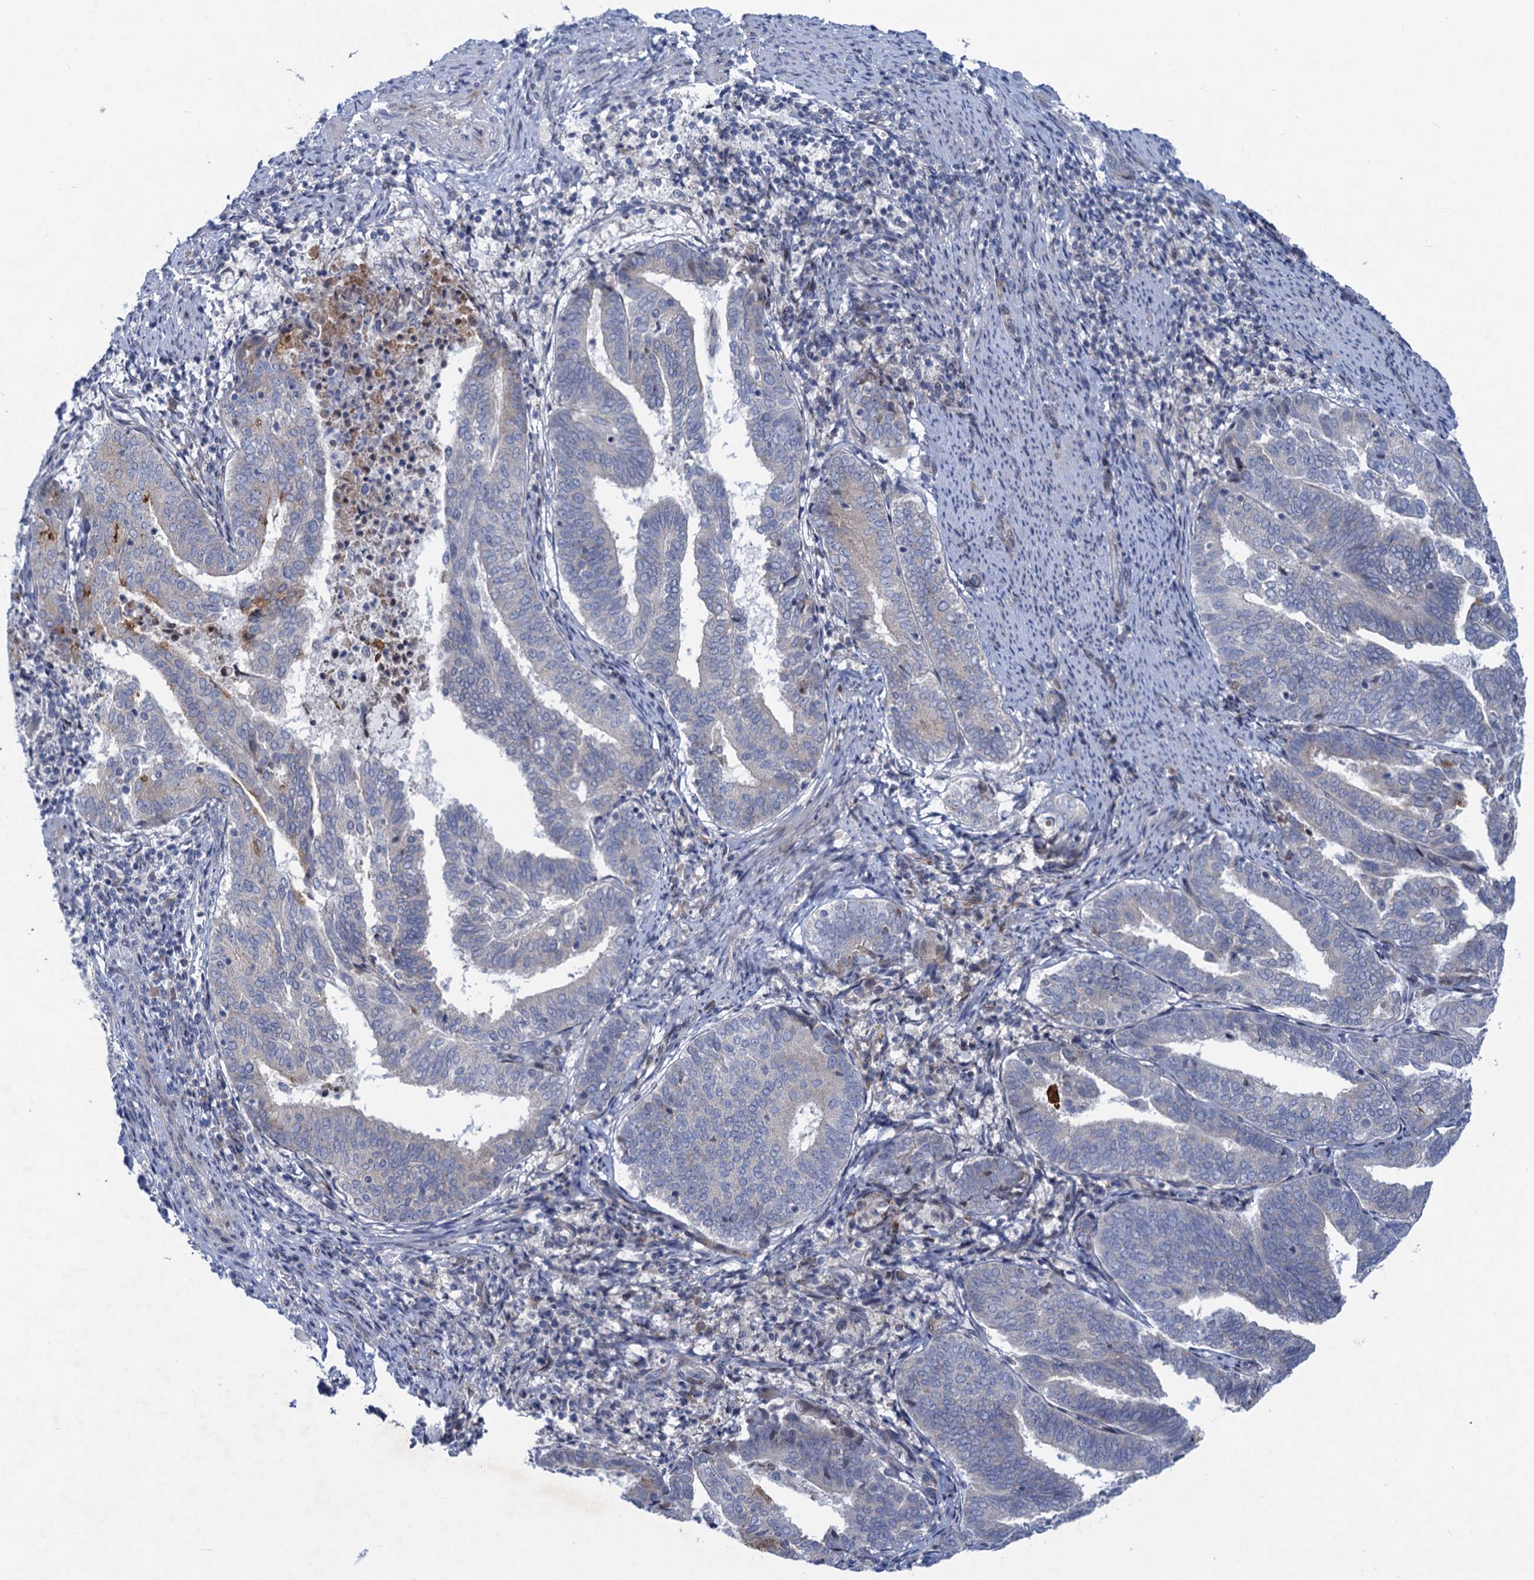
{"staining": {"intensity": "negative", "quantity": "none", "location": "none"}, "tissue": "endometrial cancer", "cell_type": "Tumor cells", "image_type": "cancer", "snomed": [{"axis": "morphology", "description": "Adenocarcinoma, NOS"}, {"axis": "topography", "description": "Endometrium"}], "caption": "Tumor cells show no significant protein staining in endometrial cancer (adenocarcinoma). Nuclei are stained in blue.", "gene": "QPCTL", "patient": {"sex": "female", "age": 80}}